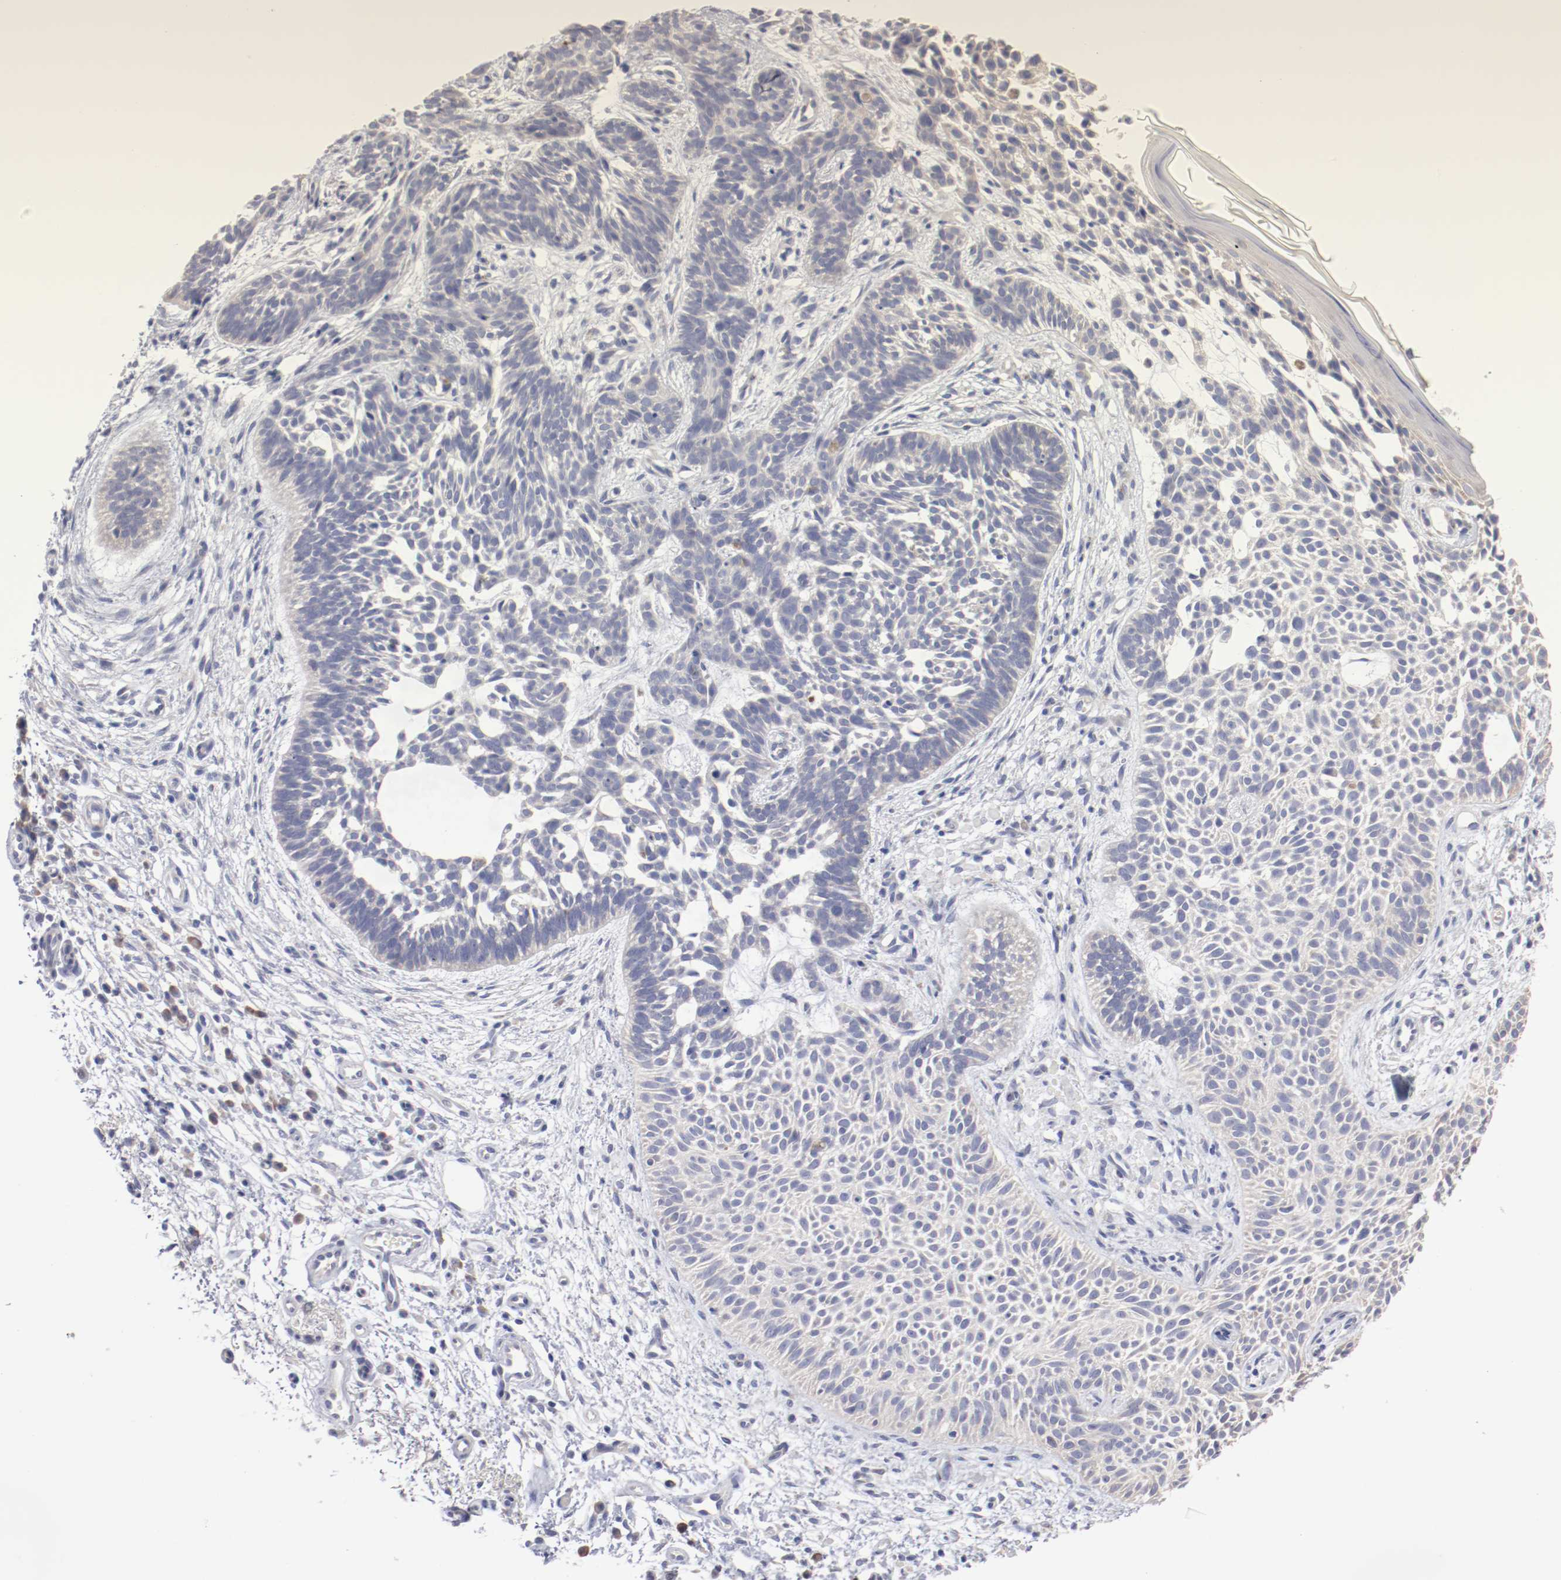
{"staining": {"intensity": "weak", "quantity": "<25%", "location": "cytoplasmic/membranous"}, "tissue": "skin cancer", "cell_type": "Tumor cells", "image_type": "cancer", "snomed": [{"axis": "morphology", "description": "Normal tissue, NOS"}, {"axis": "morphology", "description": "Basal cell carcinoma"}, {"axis": "topography", "description": "Skin"}], "caption": "A histopathology image of human skin cancer is negative for staining in tumor cells.", "gene": "CPE", "patient": {"sex": "female", "age": 69}}